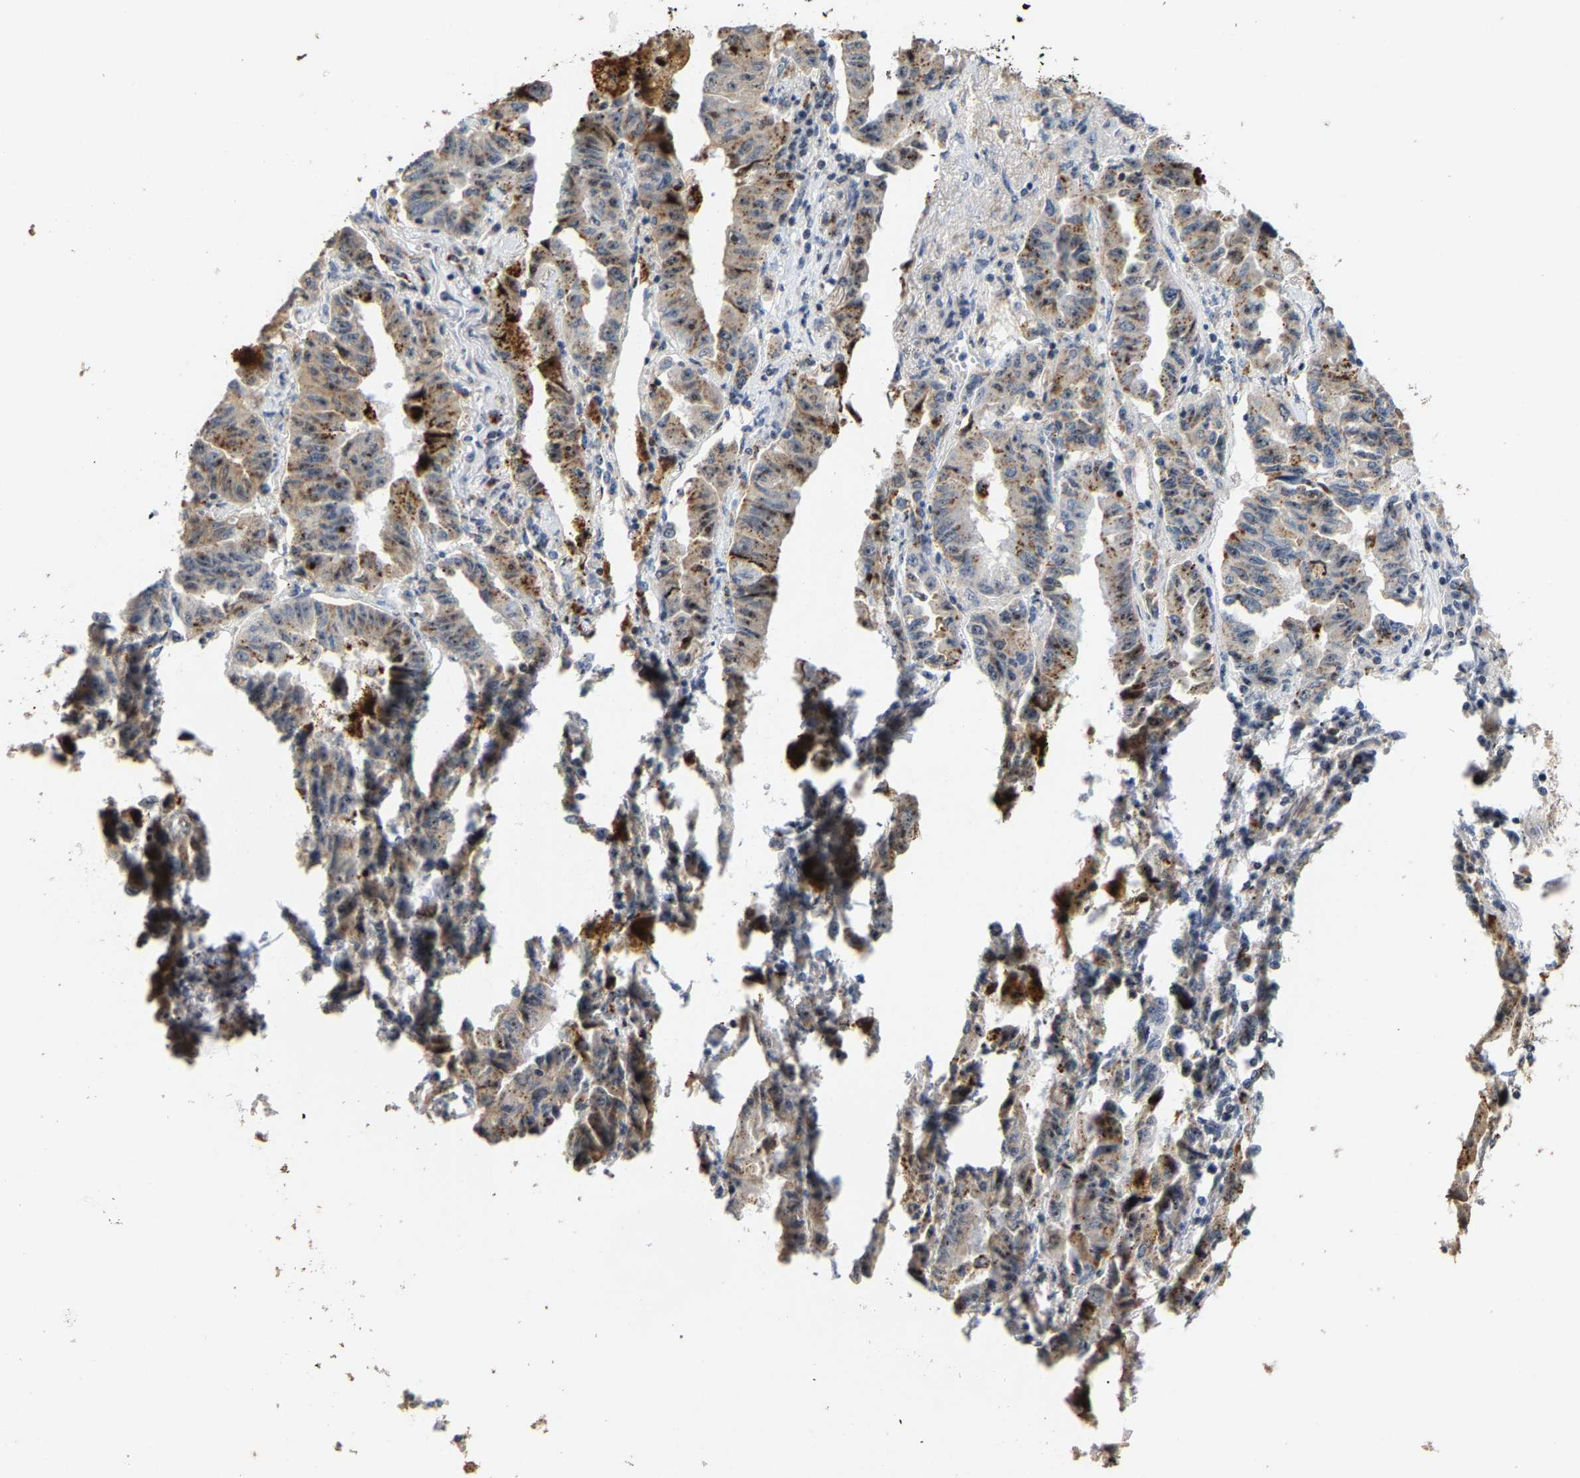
{"staining": {"intensity": "moderate", "quantity": "25%-75%", "location": "cytoplasmic/membranous"}, "tissue": "lung cancer", "cell_type": "Tumor cells", "image_type": "cancer", "snomed": [{"axis": "morphology", "description": "Adenocarcinoma, NOS"}, {"axis": "topography", "description": "Lung"}], "caption": "The photomicrograph displays a brown stain indicating the presence of a protein in the cytoplasmic/membranous of tumor cells in lung cancer (adenocarcinoma).", "gene": "NOP58", "patient": {"sex": "female", "age": 51}}